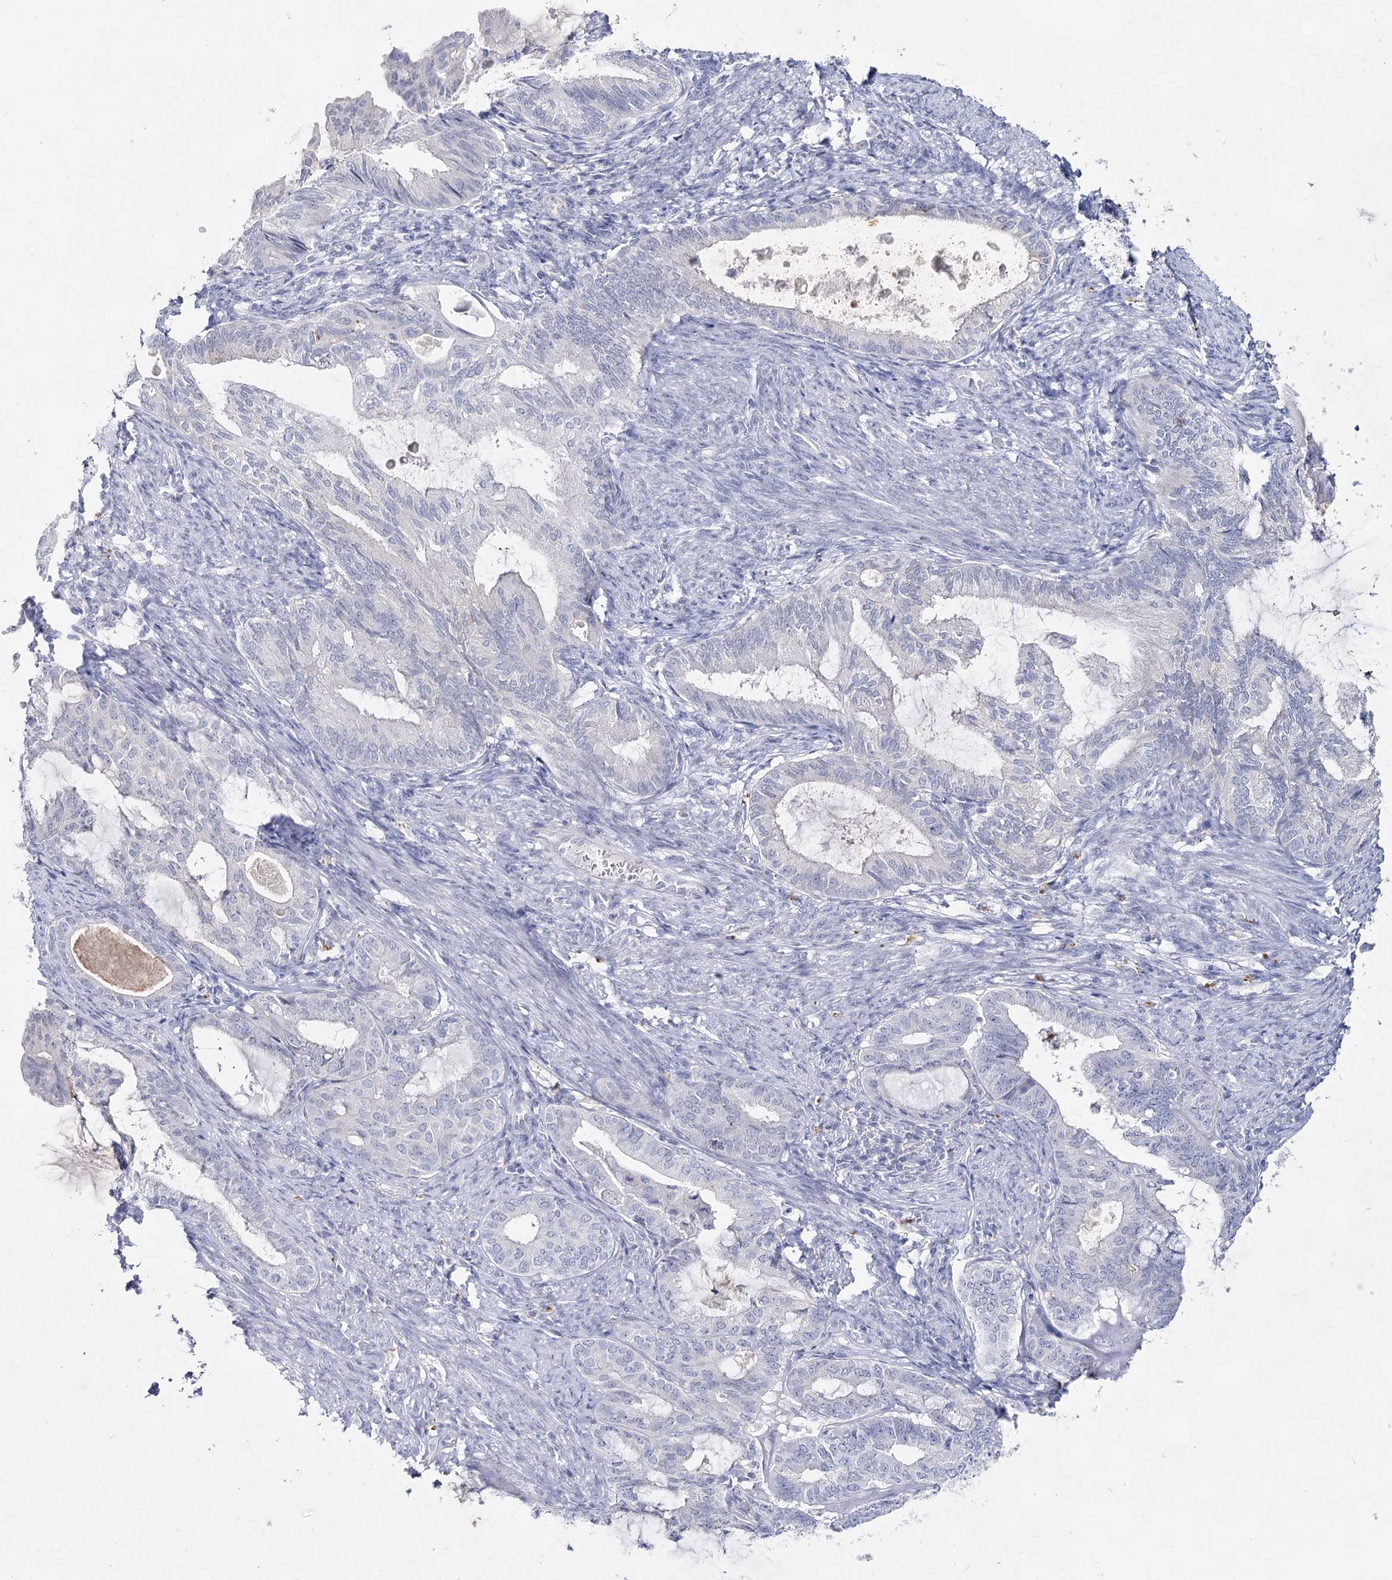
{"staining": {"intensity": "negative", "quantity": "none", "location": "none"}, "tissue": "endometrial cancer", "cell_type": "Tumor cells", "image_type": "cancer", "snomed": [{"axis": "morphology", "description": "Adenocarcinoma, NOS"}, {"axis": "topography", "description": "Endometrium"}], "caption": "This is an immunohistochemistry (IHC) photomicrograph of adenocarcinoma (endometrial). There is no positivity in tumor cells.", "gene": "CCDC73", "patient": {"sex": "female", "age": 86}}